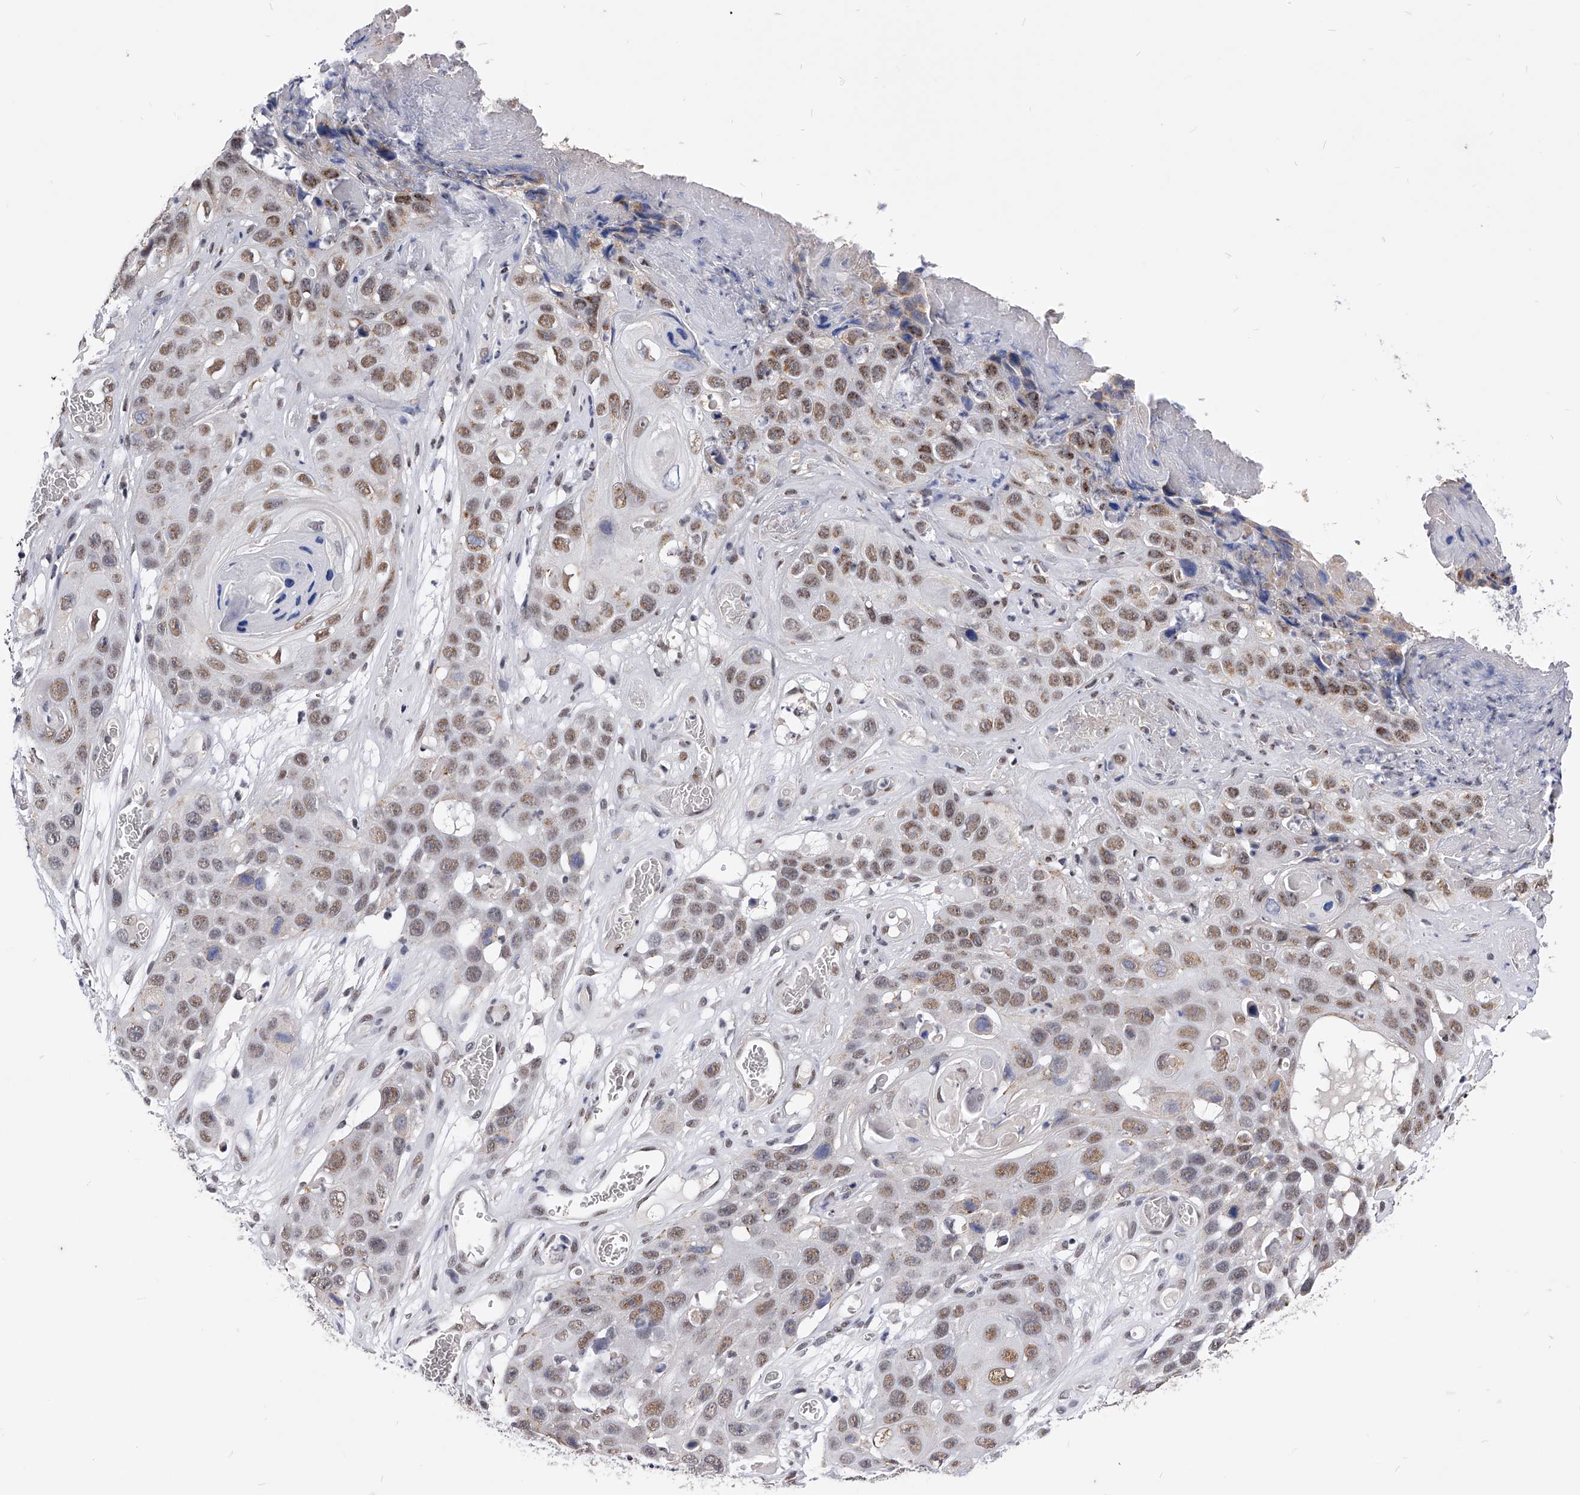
{"staining": {"intensity": "moderate", "quantity": "25%-75%", "location": "nuclear"}, "tissue": "skin cancer", "cell_type": "Tumor cells", "image_type": "cancer", "snomed": [{"axis": "morphology", "description": "Squamous cell carcinoma, NOS"}, {"axis": "topography", "description": "Skin"}], "caption": "Tumor cells reveal moderate nuclear positivity in about 25%-75% of cells in skin cancer (squamous cell carcinoma).", "gene": "ZNF529", "patient": {"sex": "male", "age": 55}}